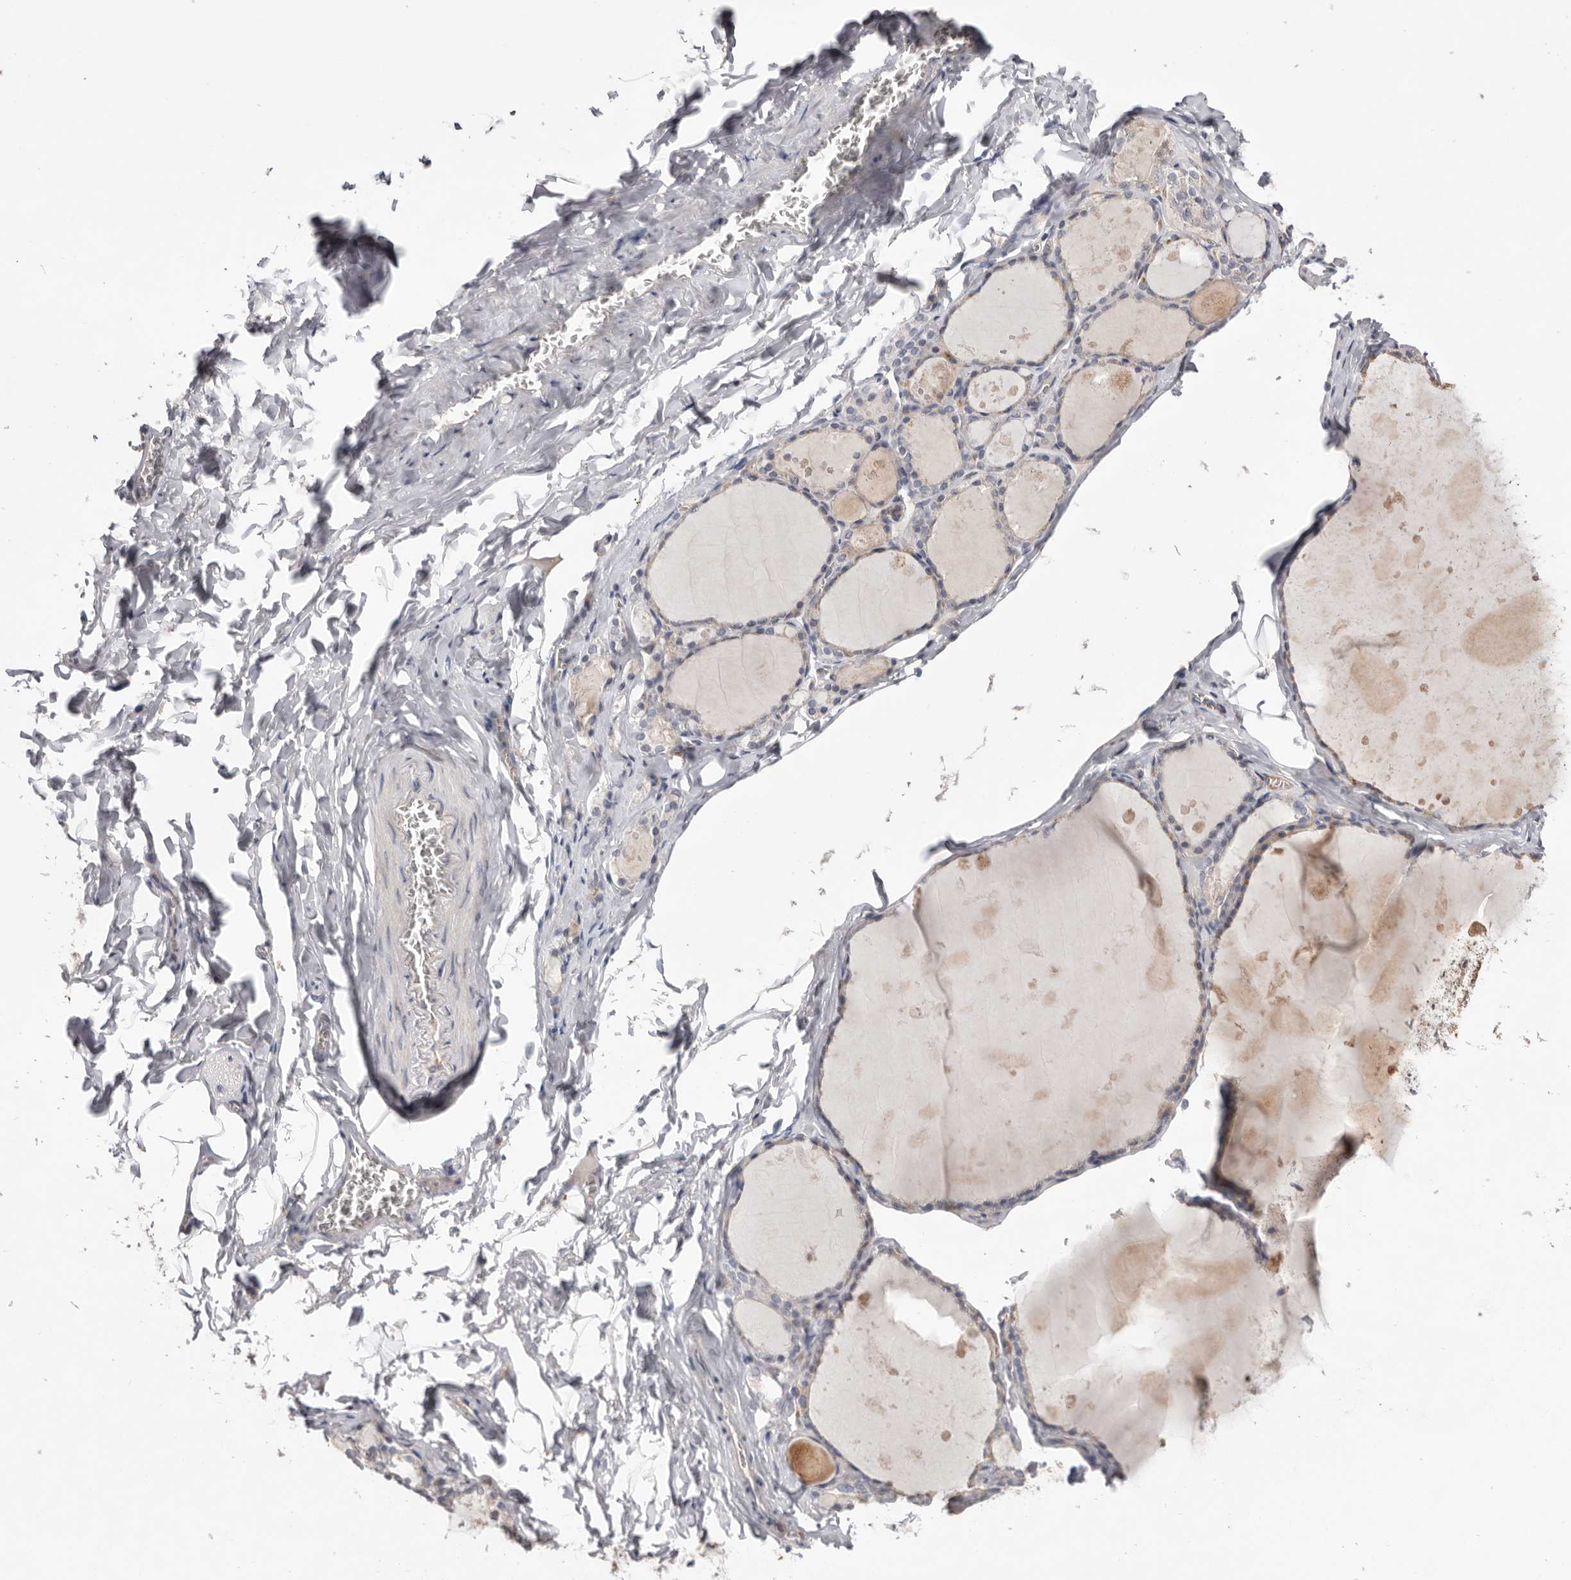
{"staining": {"intensity": "weak", "quantity": "<25%", "location": "cytoplasmic/membranous"}, "tissue": "thyroid gland", "cell_type": "Glandular cells", "image_type": "normal", "snomed": [{"axis": "morphology", "description": "Normal tissue, NOS"}, {"axis": "topography", "description": "Thyroid gland"}], "caption": "An immunohistochemistry histopathology image of benign thyroid gland is shown. There is no staining in glandular cells of thyroid gland.", "gene": "MMACHC", "patient": {"sex": "male", "age": 56}}